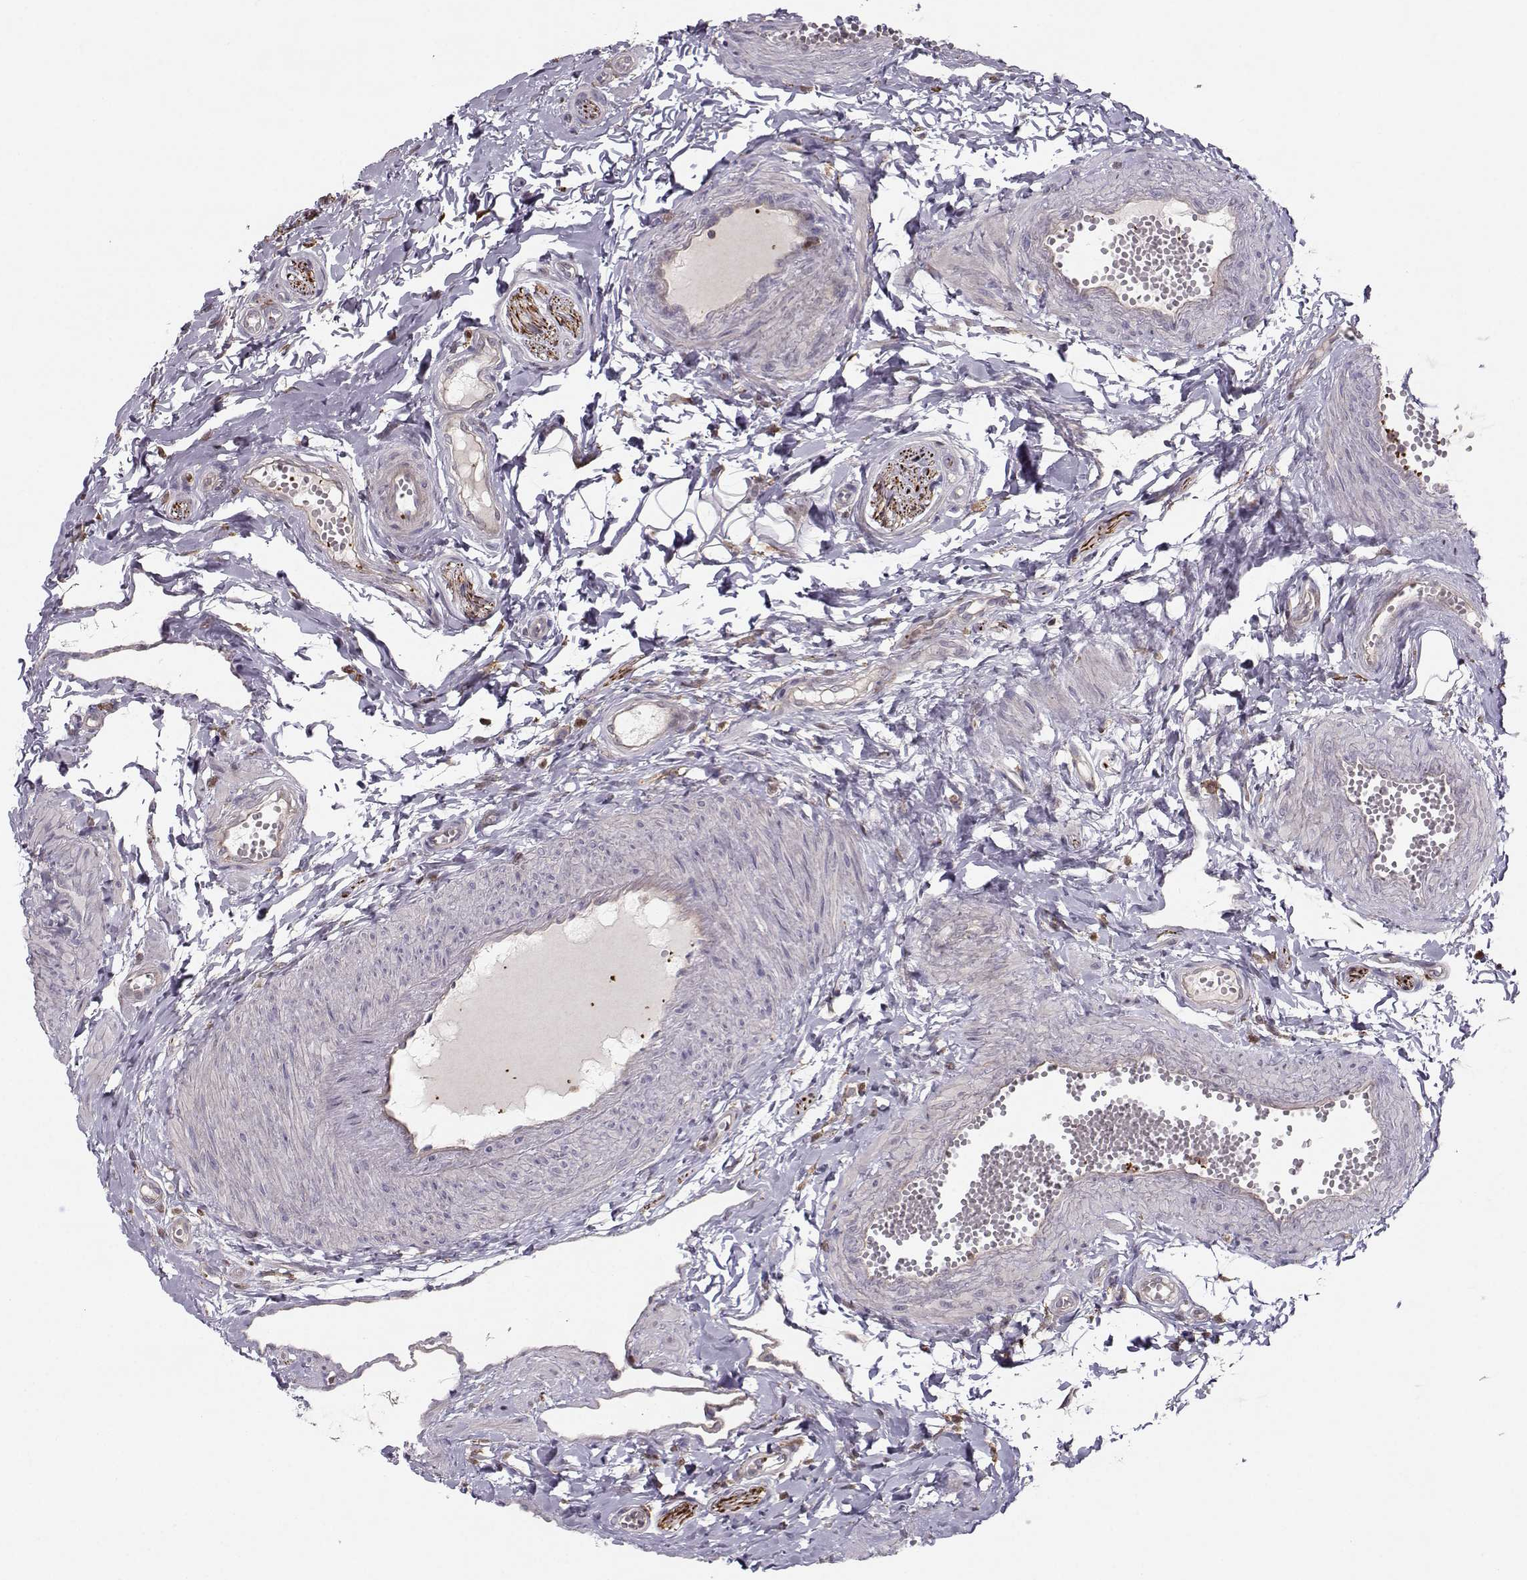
{"staining": {"intensity": "negative", "quantity": "none", "location": "none"}, "tissue": "epididymis", "cell_type": "Glandular cells", "image_type": "normal", "snomed": [{"axis": "morphology", "description": "Normal tissue, NOS"}, {"axis": "topography", "description": "Epididymis"}], "caption": "Glandular cells are negative for brown protein staining in unremarkable epididymis.", "gene": "ASB16", "patient": {"sex": "male", "age": 22}}